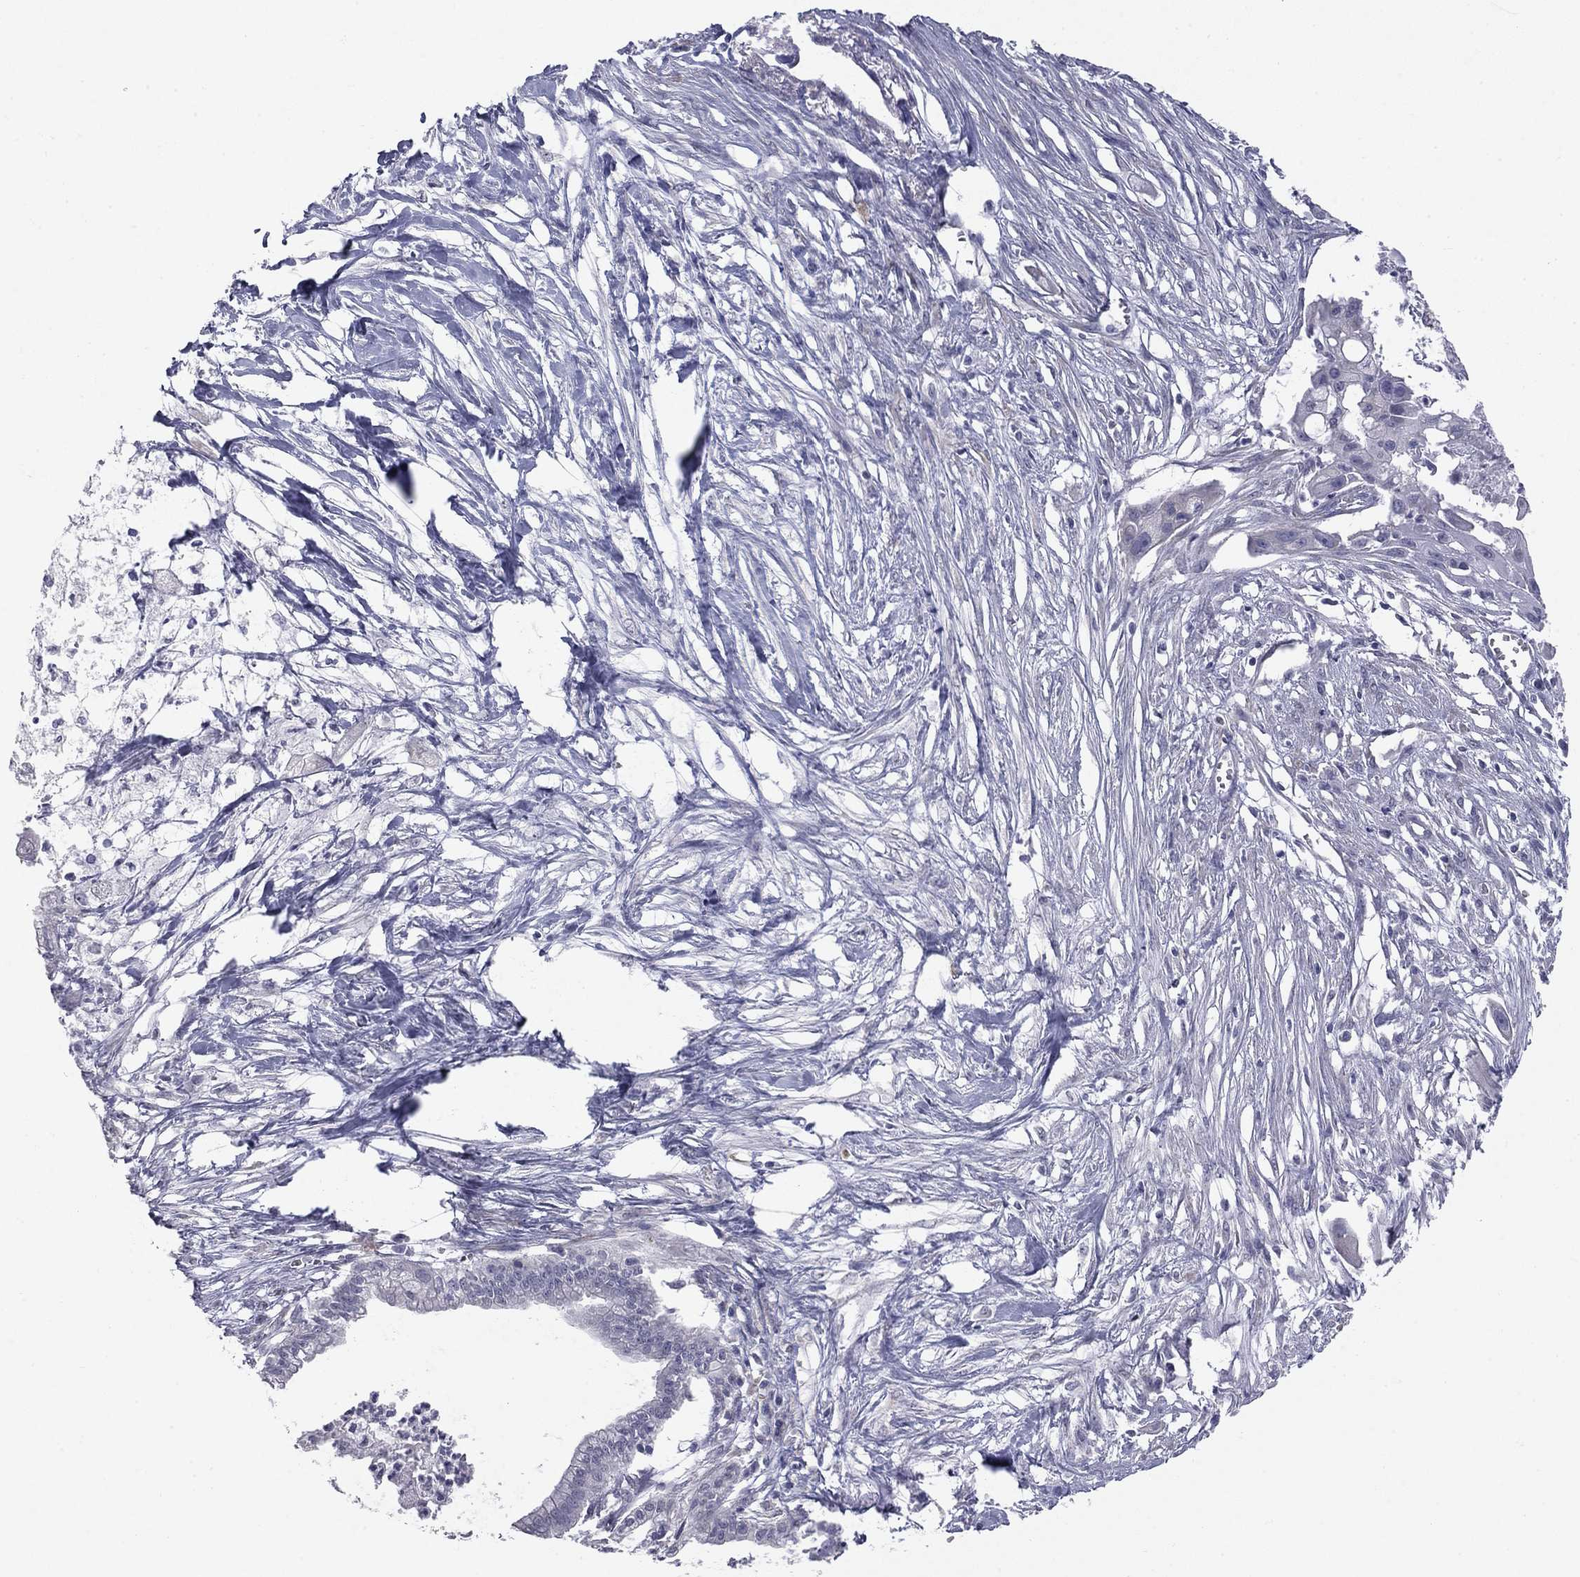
{"staining": {"intensity": "negative", "quantity": "none", "location": "none"}, "tissue": "pancreatic cancer", "cell_type": "Tumor cells", "image_type": "cancer", "snomed": [{"axis": "morphology", "description": "Normal tissue, NOS"}, {"axis": "morphology", "description": "Adenocarcinoma, NOS"}, {"axis": "topography", "description": "Pancreas"}], "caption": "IHC of pancreatic cancer shows no staining in tumor cells. (Brightfield microscopy of DAB (3,3'-diaminobenzidine) IHC at high magnification).", "gene": "PRRT2", "patient": {"sex": "female", "age": 58}}